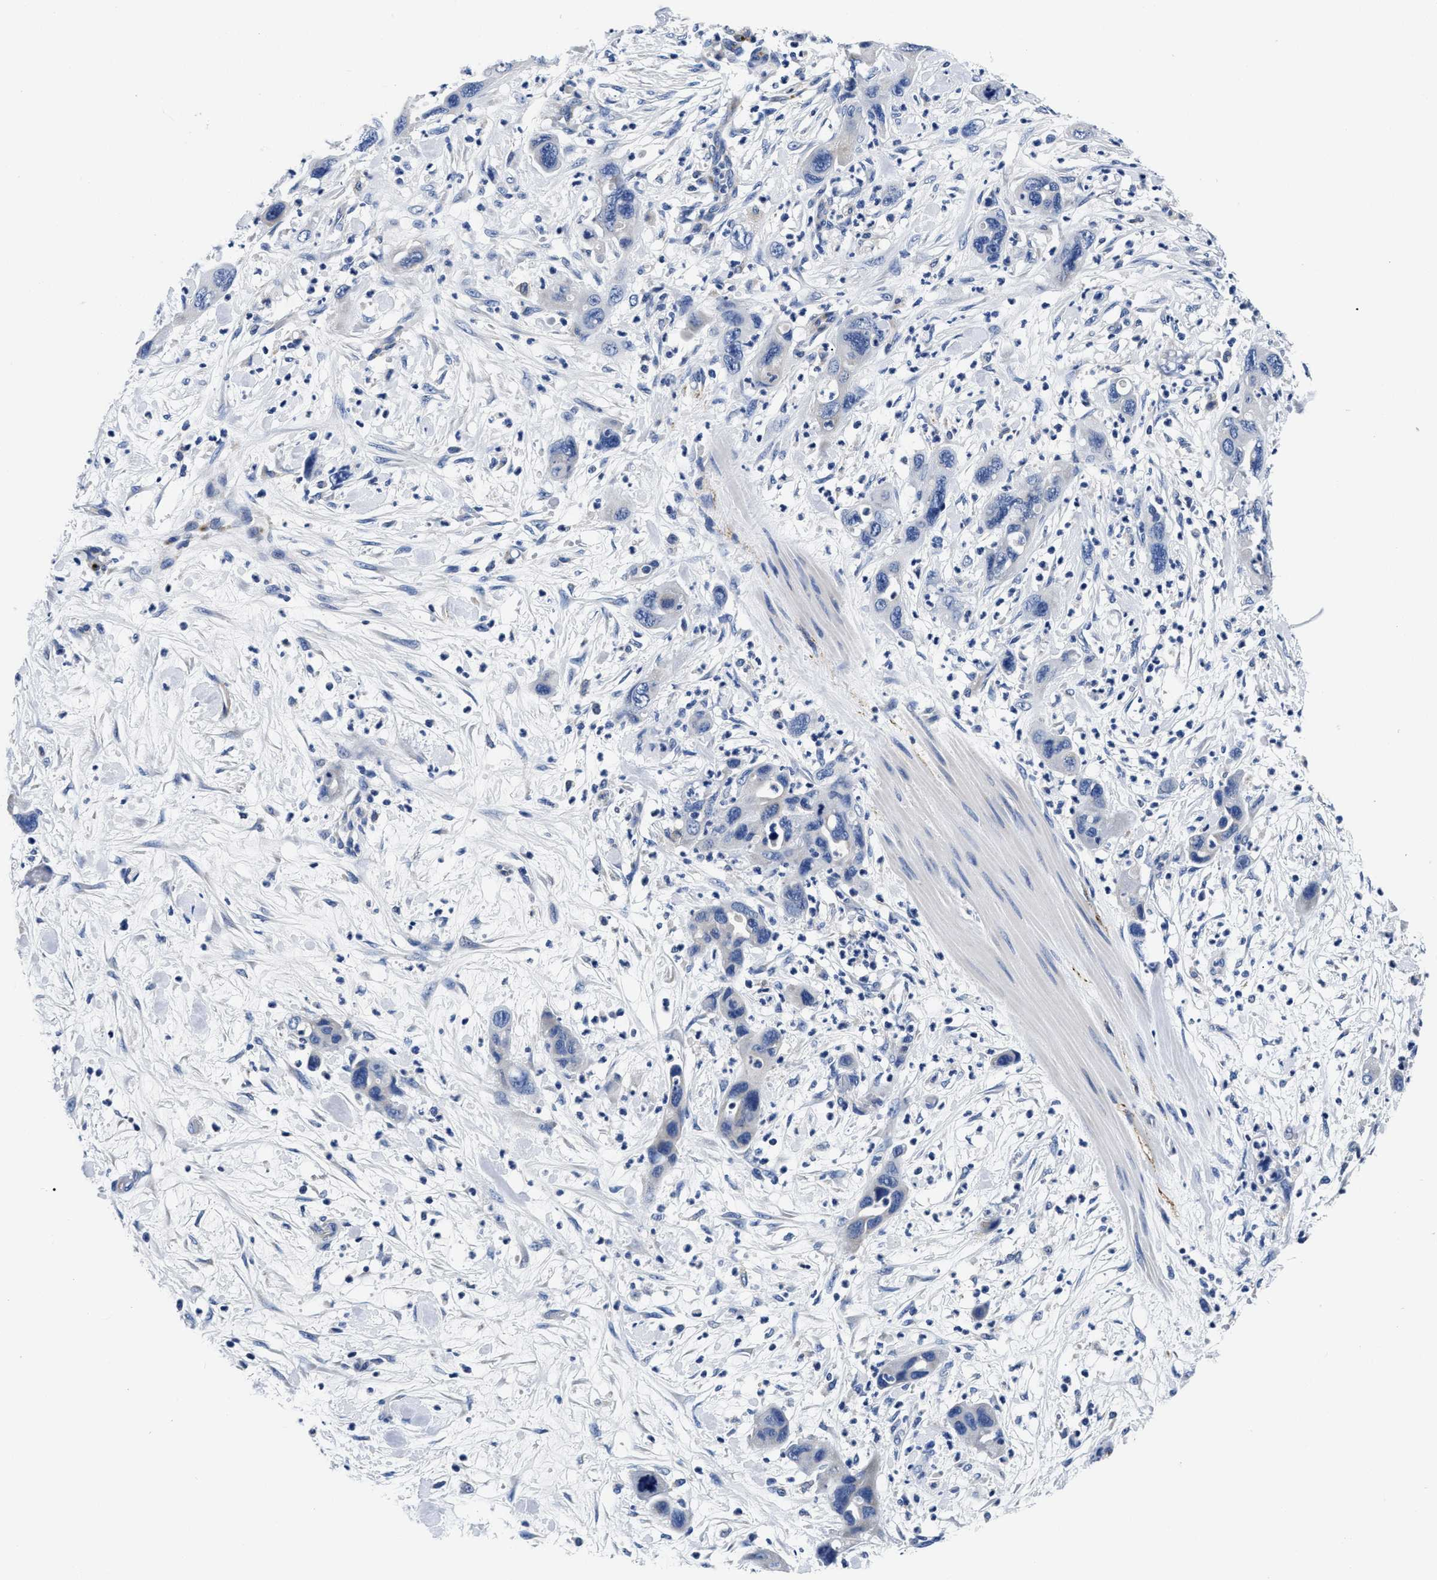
{"staining": {"intensity": "negative", "quantity": "none", "location": "none"}, "tissue": "pancreatic cancer", "cell_type": "Tumor cells", "image_type": "cancer", "snomed": [{"axis": "morphology", "description": "Adenocarcinoma, NOS"}, {"axis": "topography", "description": "Pancreas"}], "caption": "The IHC histopathology image has no significant positivity in tumor cells of pancreatic cancer tissue.", "gene": "SLC35F1", "patient": {"sex": "female", "age": 71}}